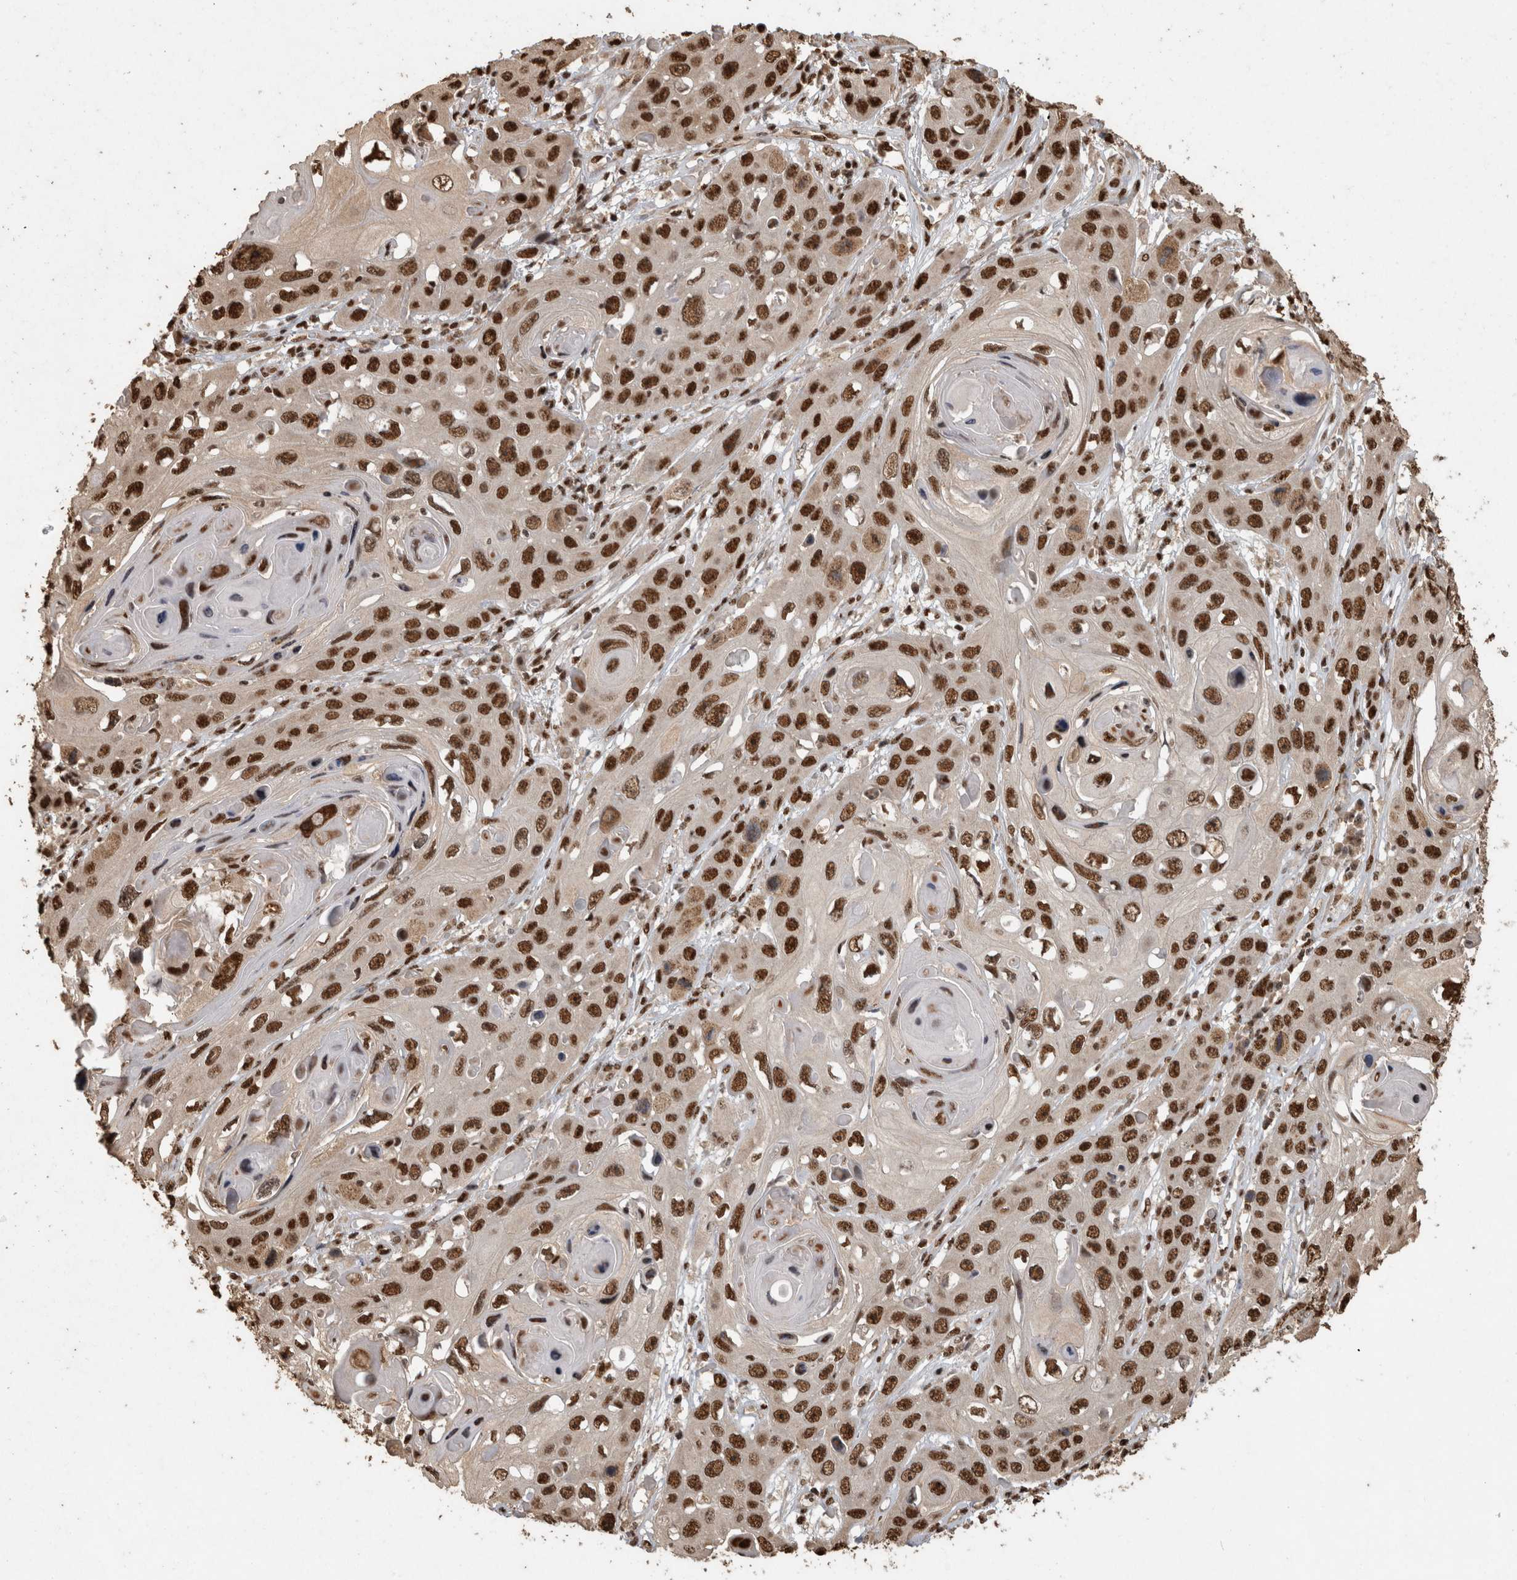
{"staining": {"intensity": "strong", "quantity": ">75%", "location": "nuclear"}, "tissue": "skin cancer", "cell_type": "Tumor cells", "image_type": "cancer", "snomed": [{"axis": "morphology", "description": "Squamous cell carcinoma, NOS"}, {"axis": "topography", "description": "Skin"}], "caption": "IHC image of human skin cancer stained for a protein (brown), which exhibits high levels of strong nuclear staining in about >75% of tumor cells.", "gene": "RAD50", "patient": {"sex": "male", "age": 55}}